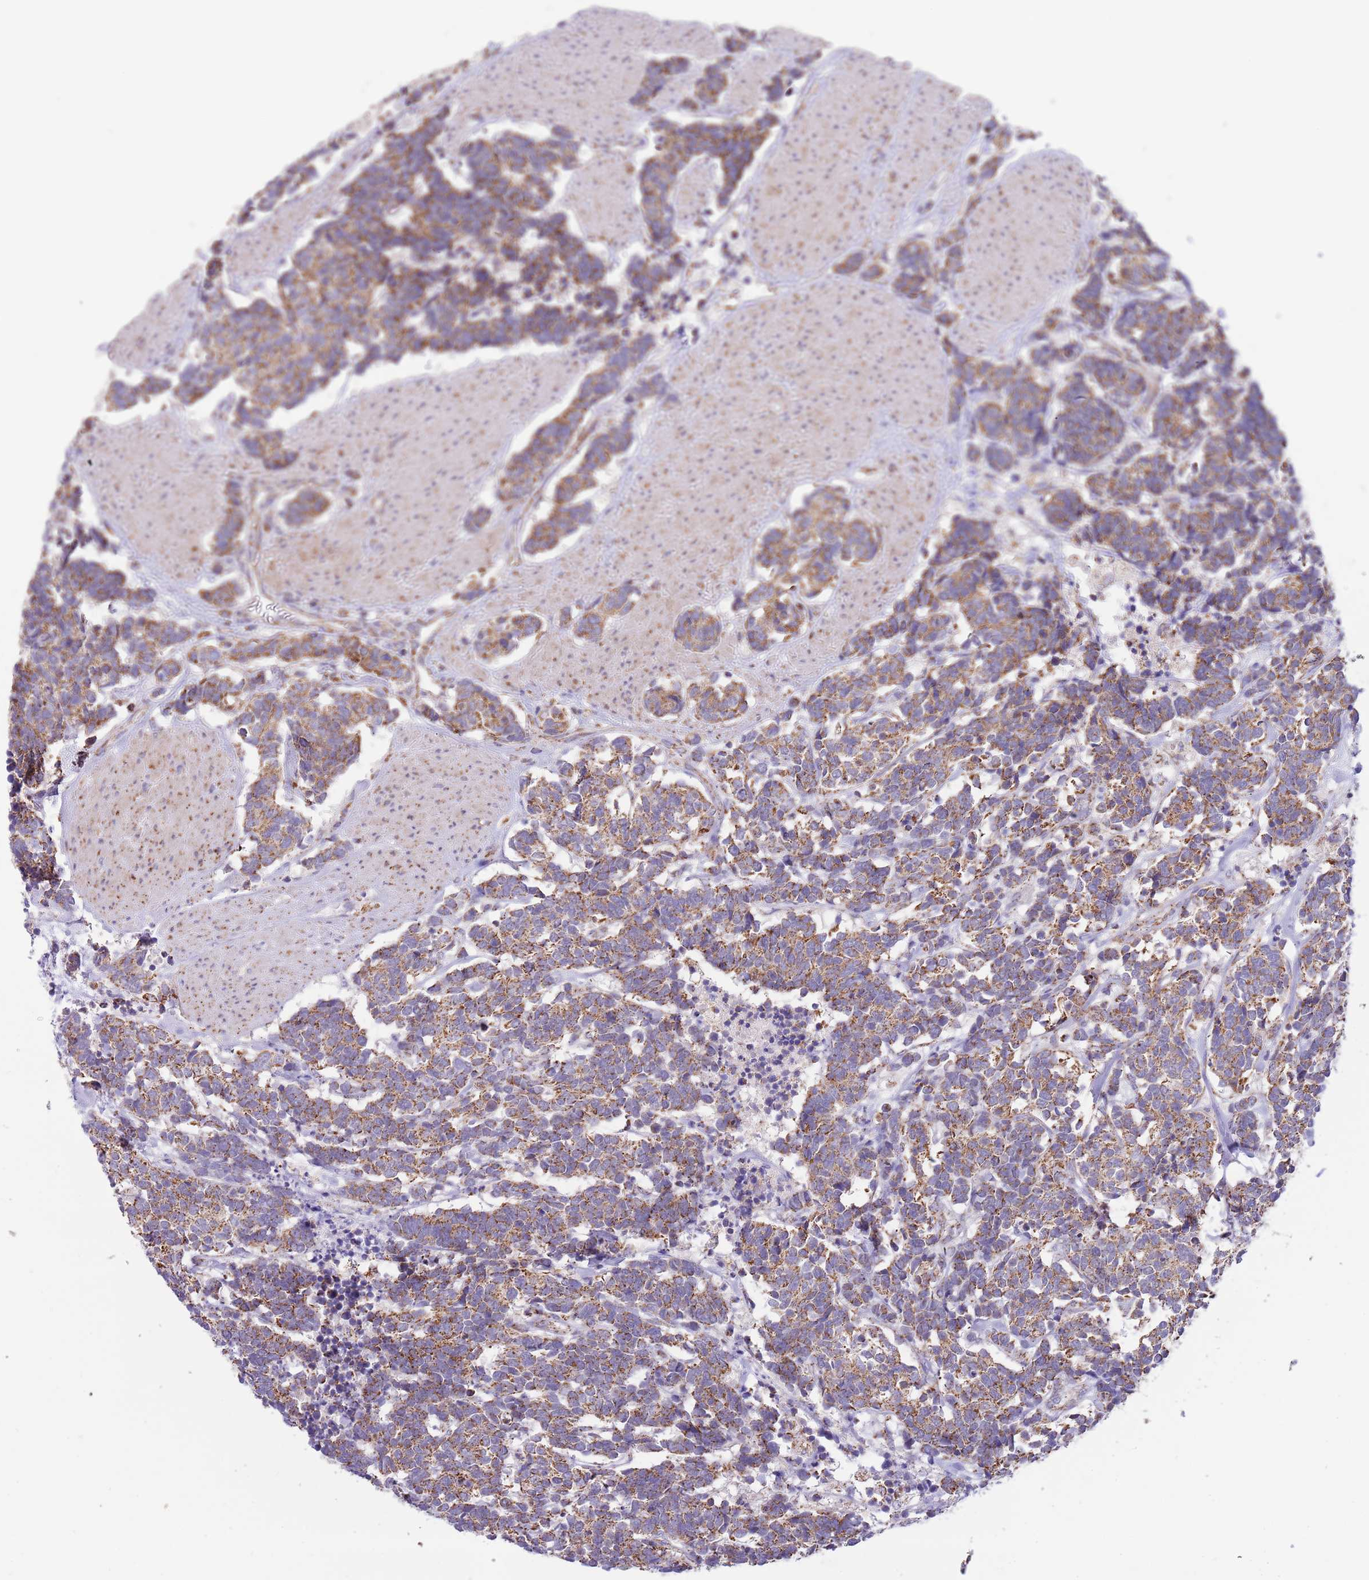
{"staining": {"intensity": "moderate", "quantity": ">75%", "location": "cytoplasmic/membranous"}, "tissue": "carcinoid", "cell_type": "Tumor cells", "image_type": "cancer", "snomed": [{"axis": "morphology", "description": "Carcinoma, NOS"}, {"axis": "morphology", "description": "Carcinoid, malignant, NOS"}, {"axis": "topography", "description": "Urinary bladder"}], "caption": "Protein staining shows moderate cytoplasmic/membranous positivity in approximately >75% of tumor cells in malignant carcinoid.", "gene": "LHX6", "patient": {"sex": "male", "age": 57}}